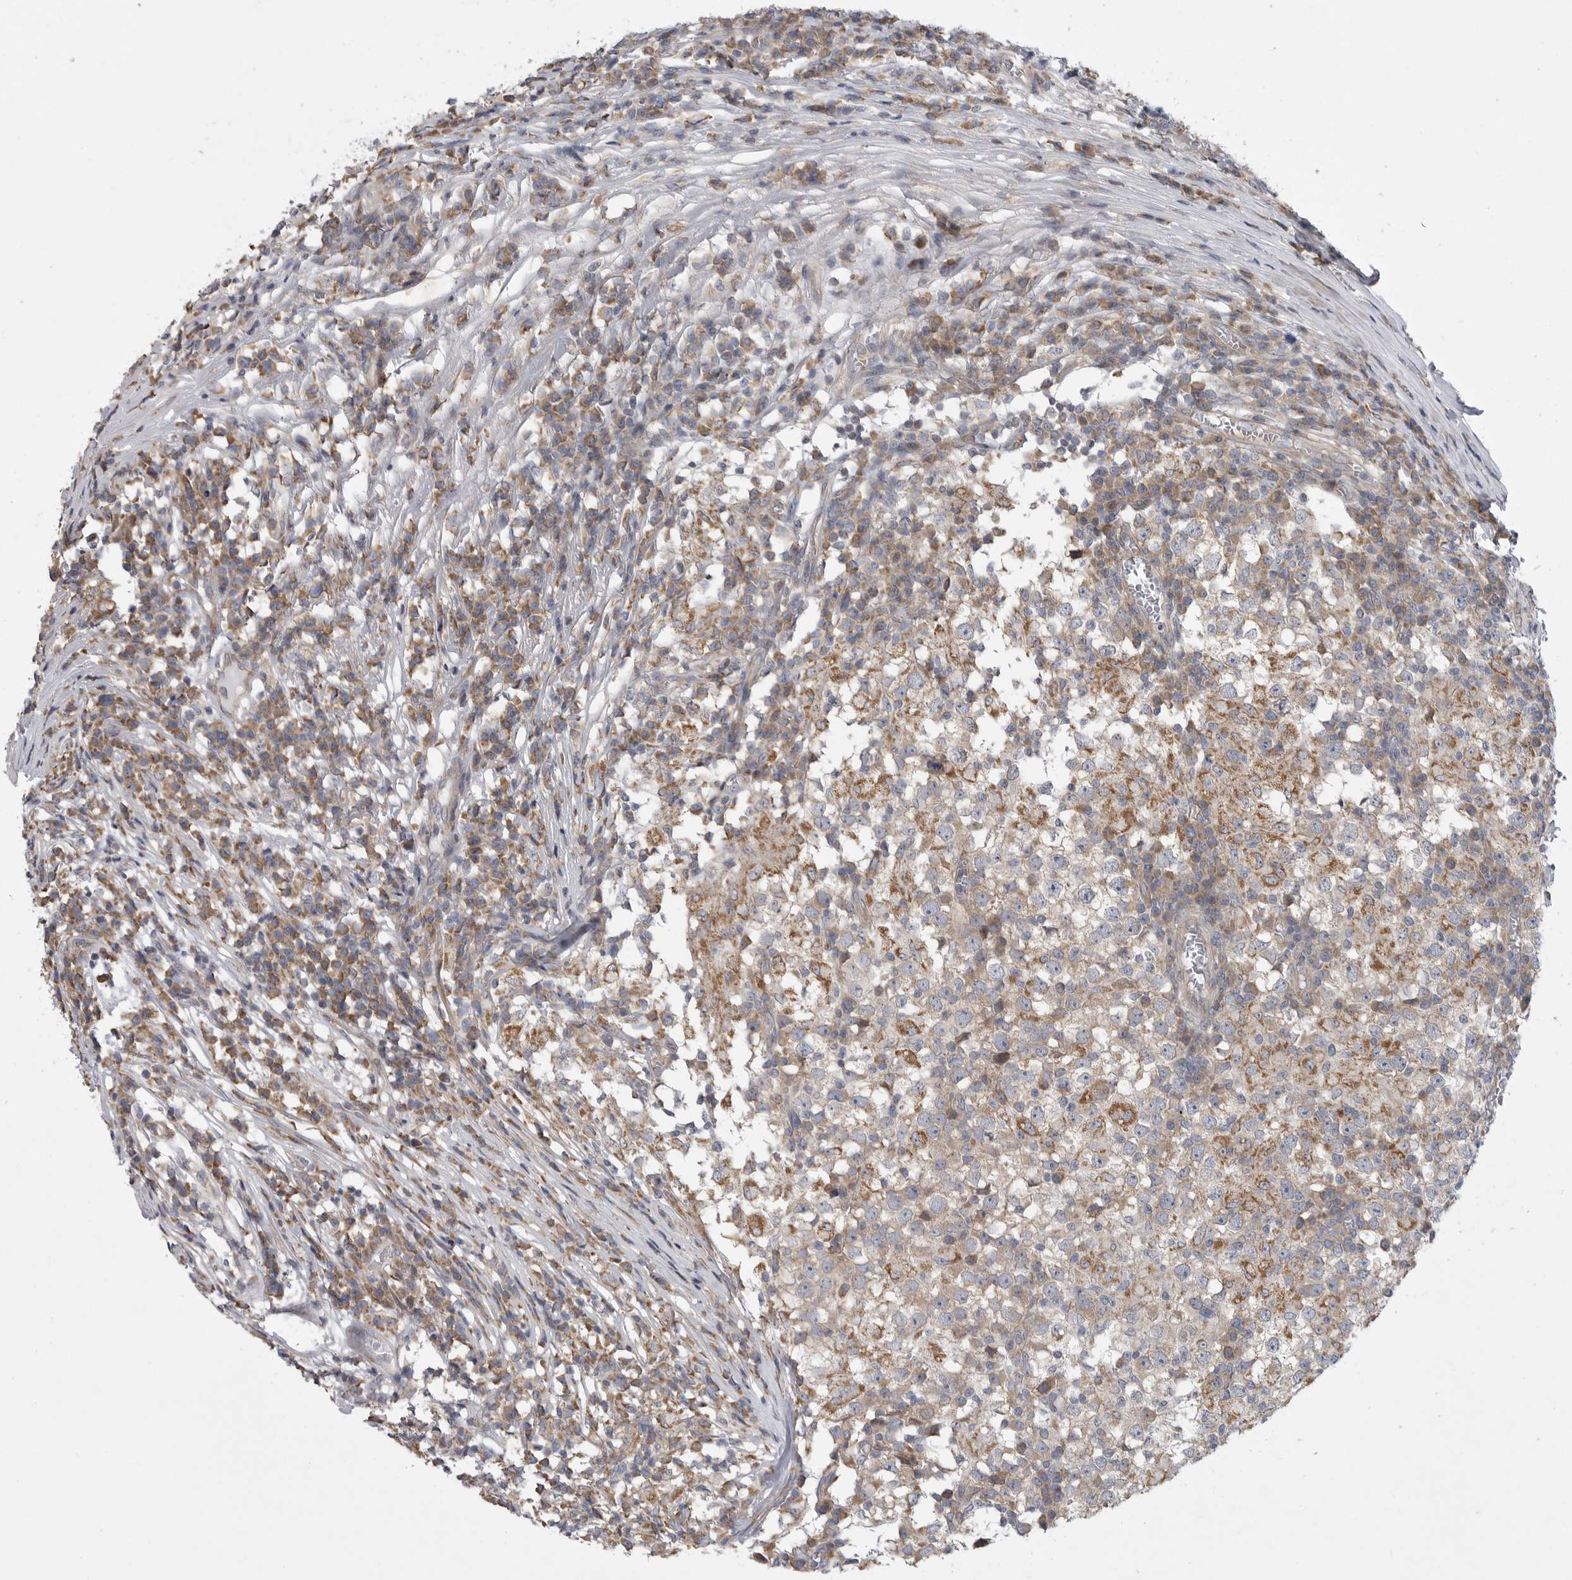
{"staining": {"intensity": "moderate", "quantity": "<25%", "location": "cytoplasmic/membranous"}, "tissue": "testis cancer", "cell_type": "Tumor cells", "image_type": "cancer", "snomed": [{"axis": "morphology", "description": "Seminoma, NOS"}, {"axis": "topography", "description": "Testis"}], "caption": "The histopathology image demonstrates staining of testis cancer (seminoma), revealing moderate cytoplasmic/membranous protein expression (brown color) within tumor cells. (DAB (3,3'-diaminobenzidine) = brown stain, brightfield microscopy at high magnification).", "gene": "FBXO43", "patient": {"sex": "male", "age": 65}}